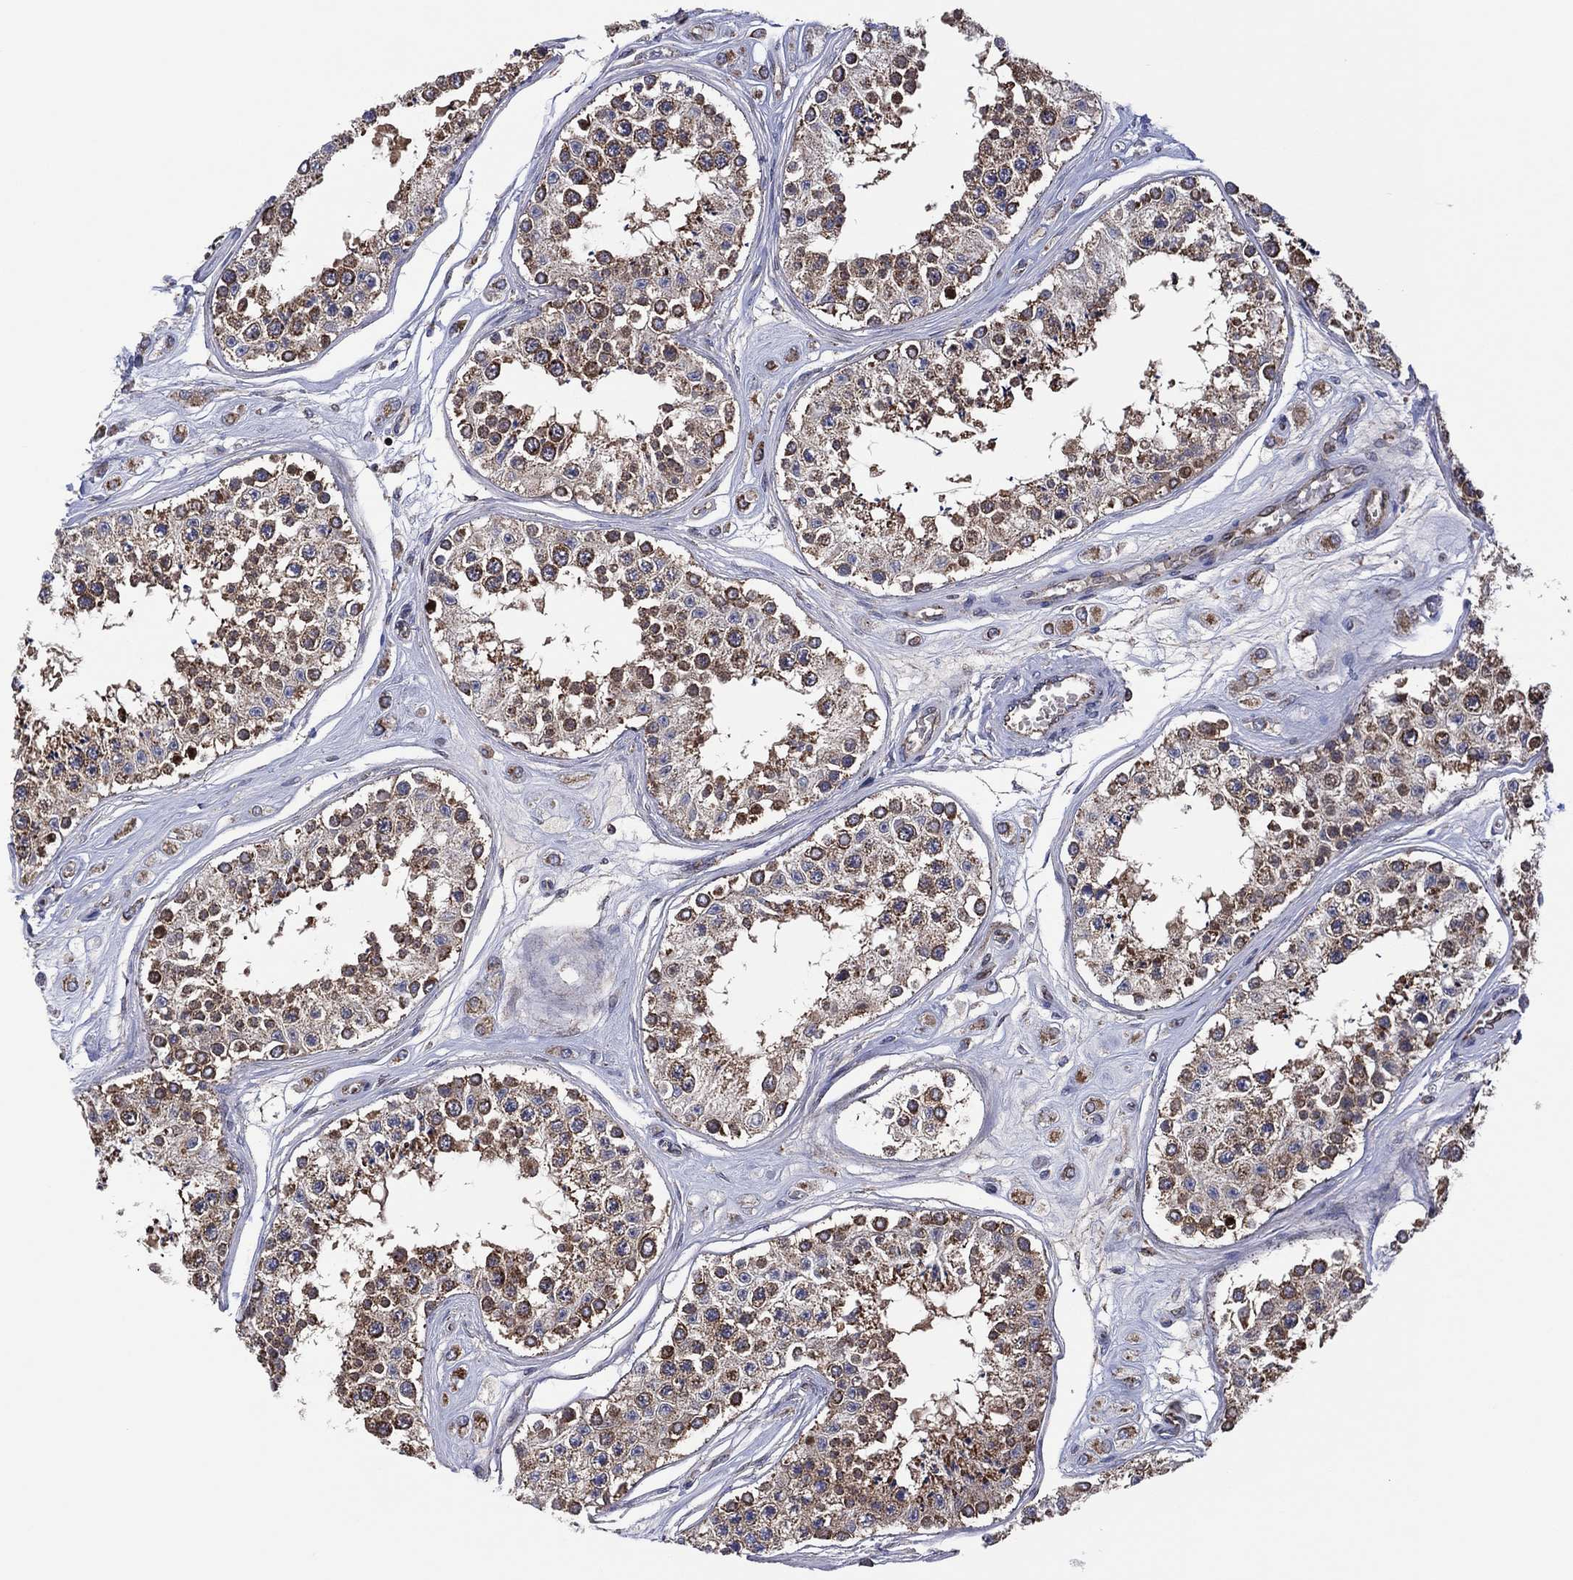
{"staining": {"intensity": "weak", "quantity": "25%-75%", "location": "cytoplasmic/membranous,nuclear"}, "tissue": "testis", "cell_type": "Cells in seminiferous ducts", "image_type": "normal", "snomed": [{"axis": "morphology", "description": "Normal tissue, NOS"}, {"axis": "topography", "description": "Testis"}], "caption": "Immunohistochemical staining of unremarkable human testis displays 25%-75% levels of weak cytoplasmic/membranous,nuclear protein expression in about 25%-75% of cells in seminiferous ducts. (DAB = brown stain, brightfield microscopy at high magnification).", "gene": "PIDD1", "patient": {"sex": "male", "age": 25}}